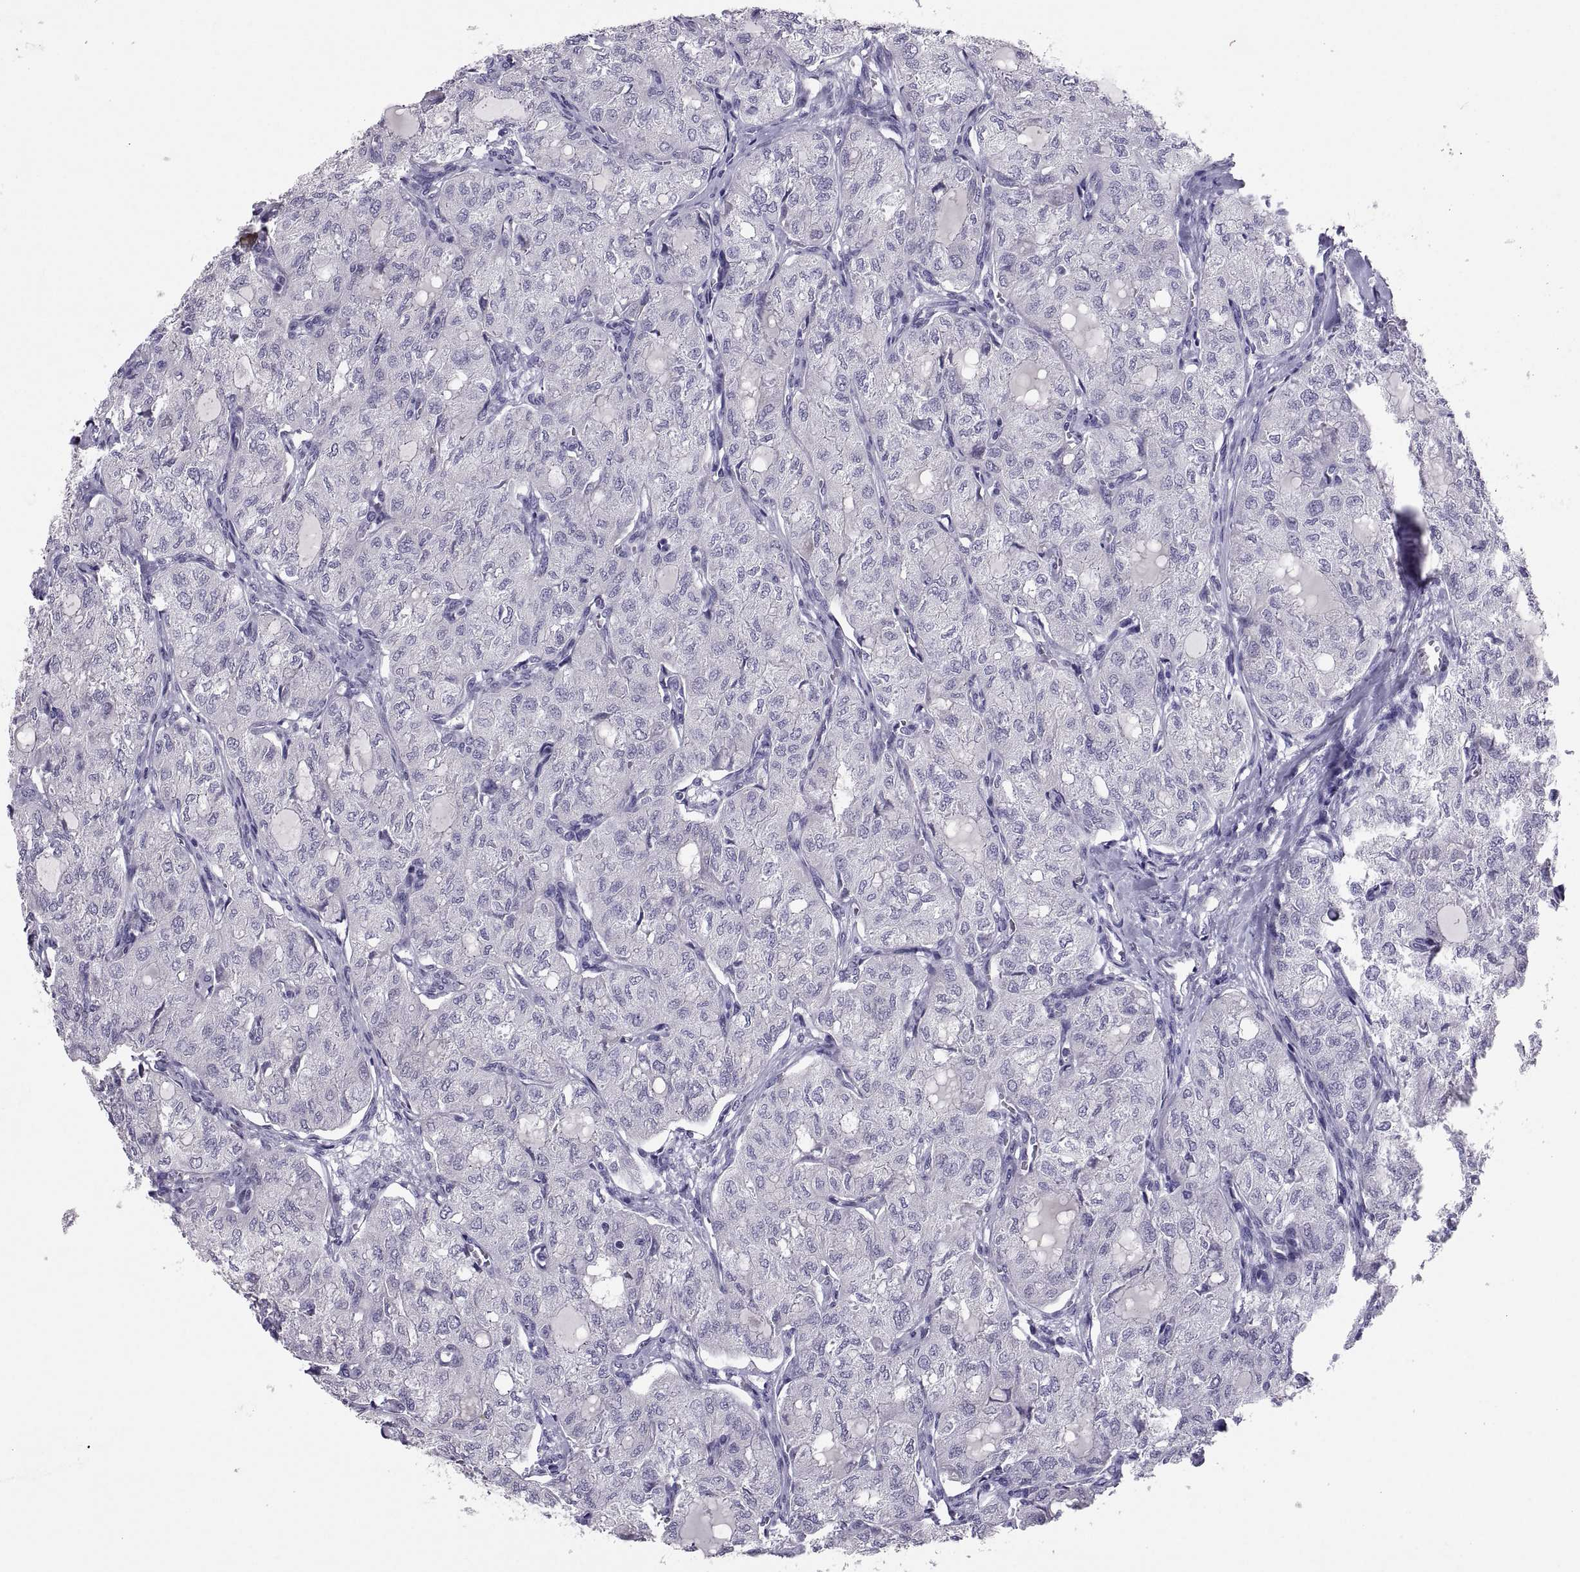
{"staining": {"intensity": "negative", "quantity": "none", "location": "none"}, "tissue": "thyroid cancer", "cell_type": "Tumor cells", "image_type": "cancer", "snomed": [{"axis": "morphology", "description": "Follicular adenoma carcinoma, NOS"}, {"axis": "topography", "description": "Thyroid gland"}], "caption": "Protein analysis of thyroid cancer (follicular adenoma carcinoma) reveals no significant positivity in tumor cells.", "gene": "IGSF1", "patient": {"sex": "male", "age": 75}}